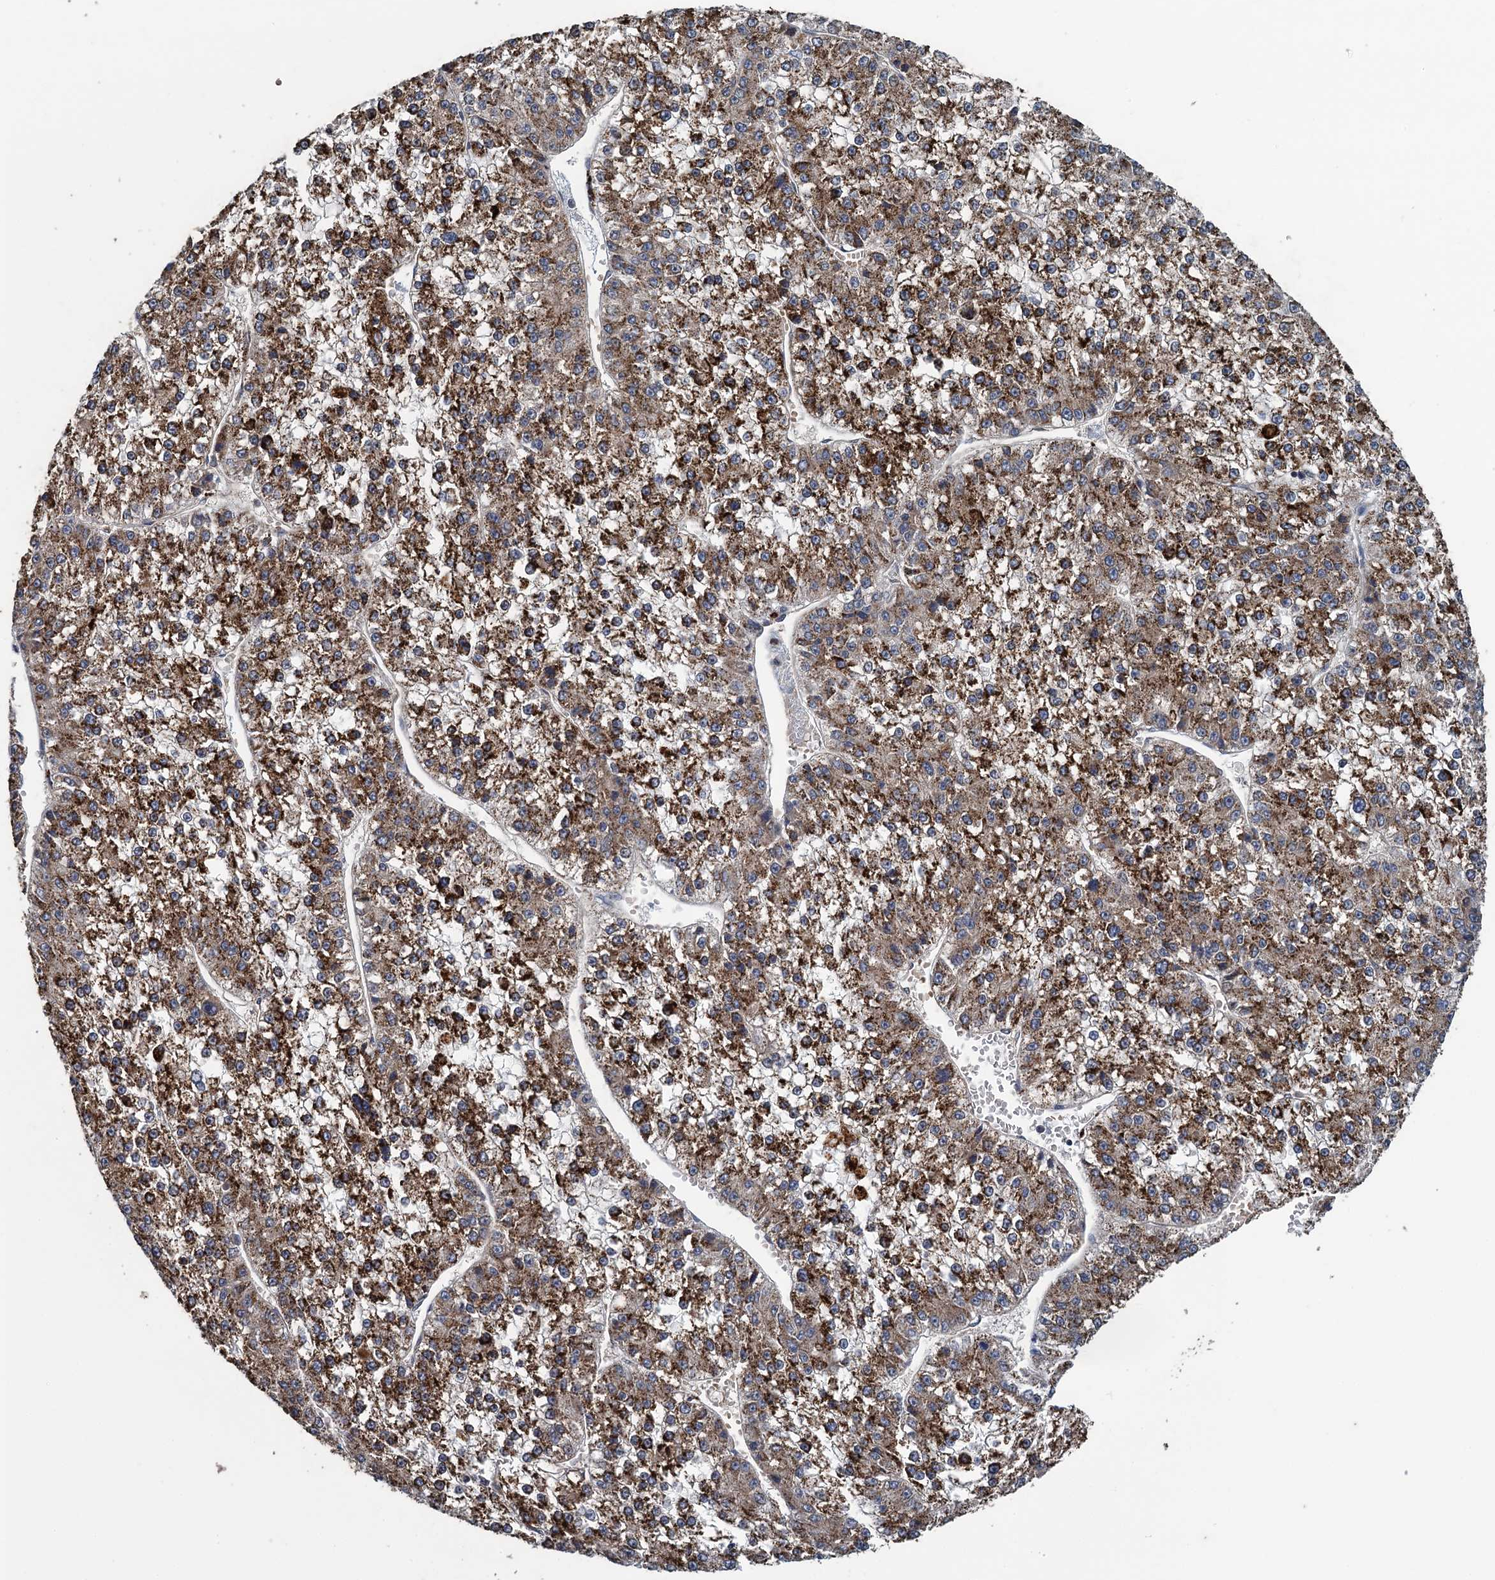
{"staining": {"intensity": "strong", "quantity": ">75%", "location": "cytoplasmic/membranous"}, "tissue": "liver cancer", "cell_type": "Tumor cells", "image_type": "cancer", "snomed": [{"axis": "morphology", "description": "Carcinoma, Hepatocellular, NOS"}, {"axis": "topography", "description": "Liver"}], "caption": "DAB immunohistochemical staining of hepatocellular carcinoma (liver) exhibits strong cytoplasmic/membranous protein positivity in about >75% of tumor cells. (IHC, brightfield microscopy, high magnification).", "gene": "KBTBD8", "patient": {"sex": "female", "age": 73}}